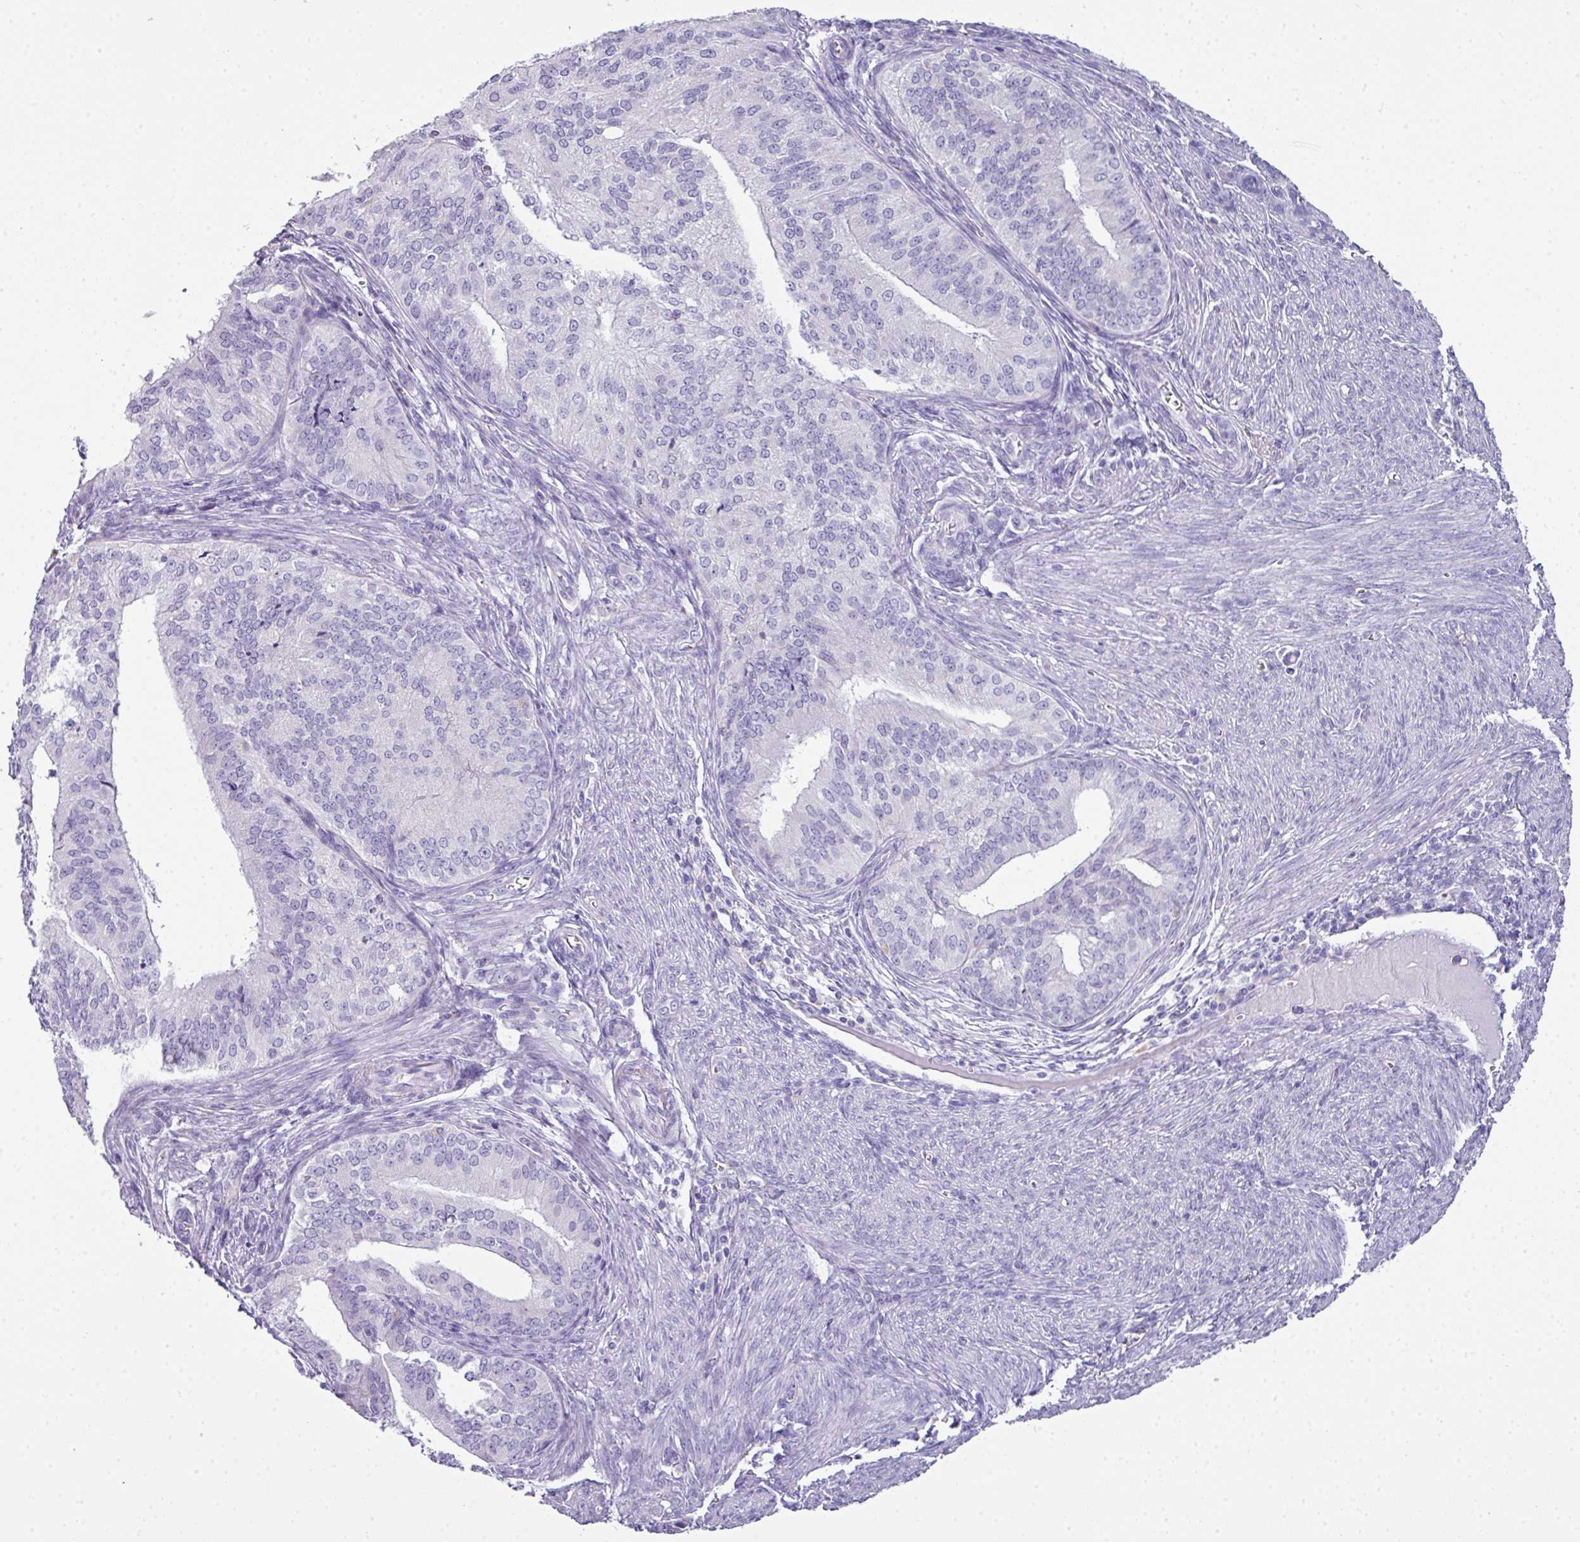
{"staining": {"intensity": "negative", "quantity": "none", "location": "none"}, "tissue": "endometrial cancer", "cell_type": "Tumor cells", "image_type": "cancer", "snomed": [{"axis": "morphology", "description": "Adenocarcinoma, NOS"}, {"axis": "topography", "description": "Endometrium"}], "caption": "A photomicrograph of human endometrial cancer (adenocarcinoma) is negative for staining in tumor cells. (Stains: DAB (3,3'-diaminobenzidine) IHC with hematoxylin counter stain, Microscopy: brightfield microscopy at high magnification).", "gene": "ZNF568", "patient": {"sex": "female", "age": 50}}